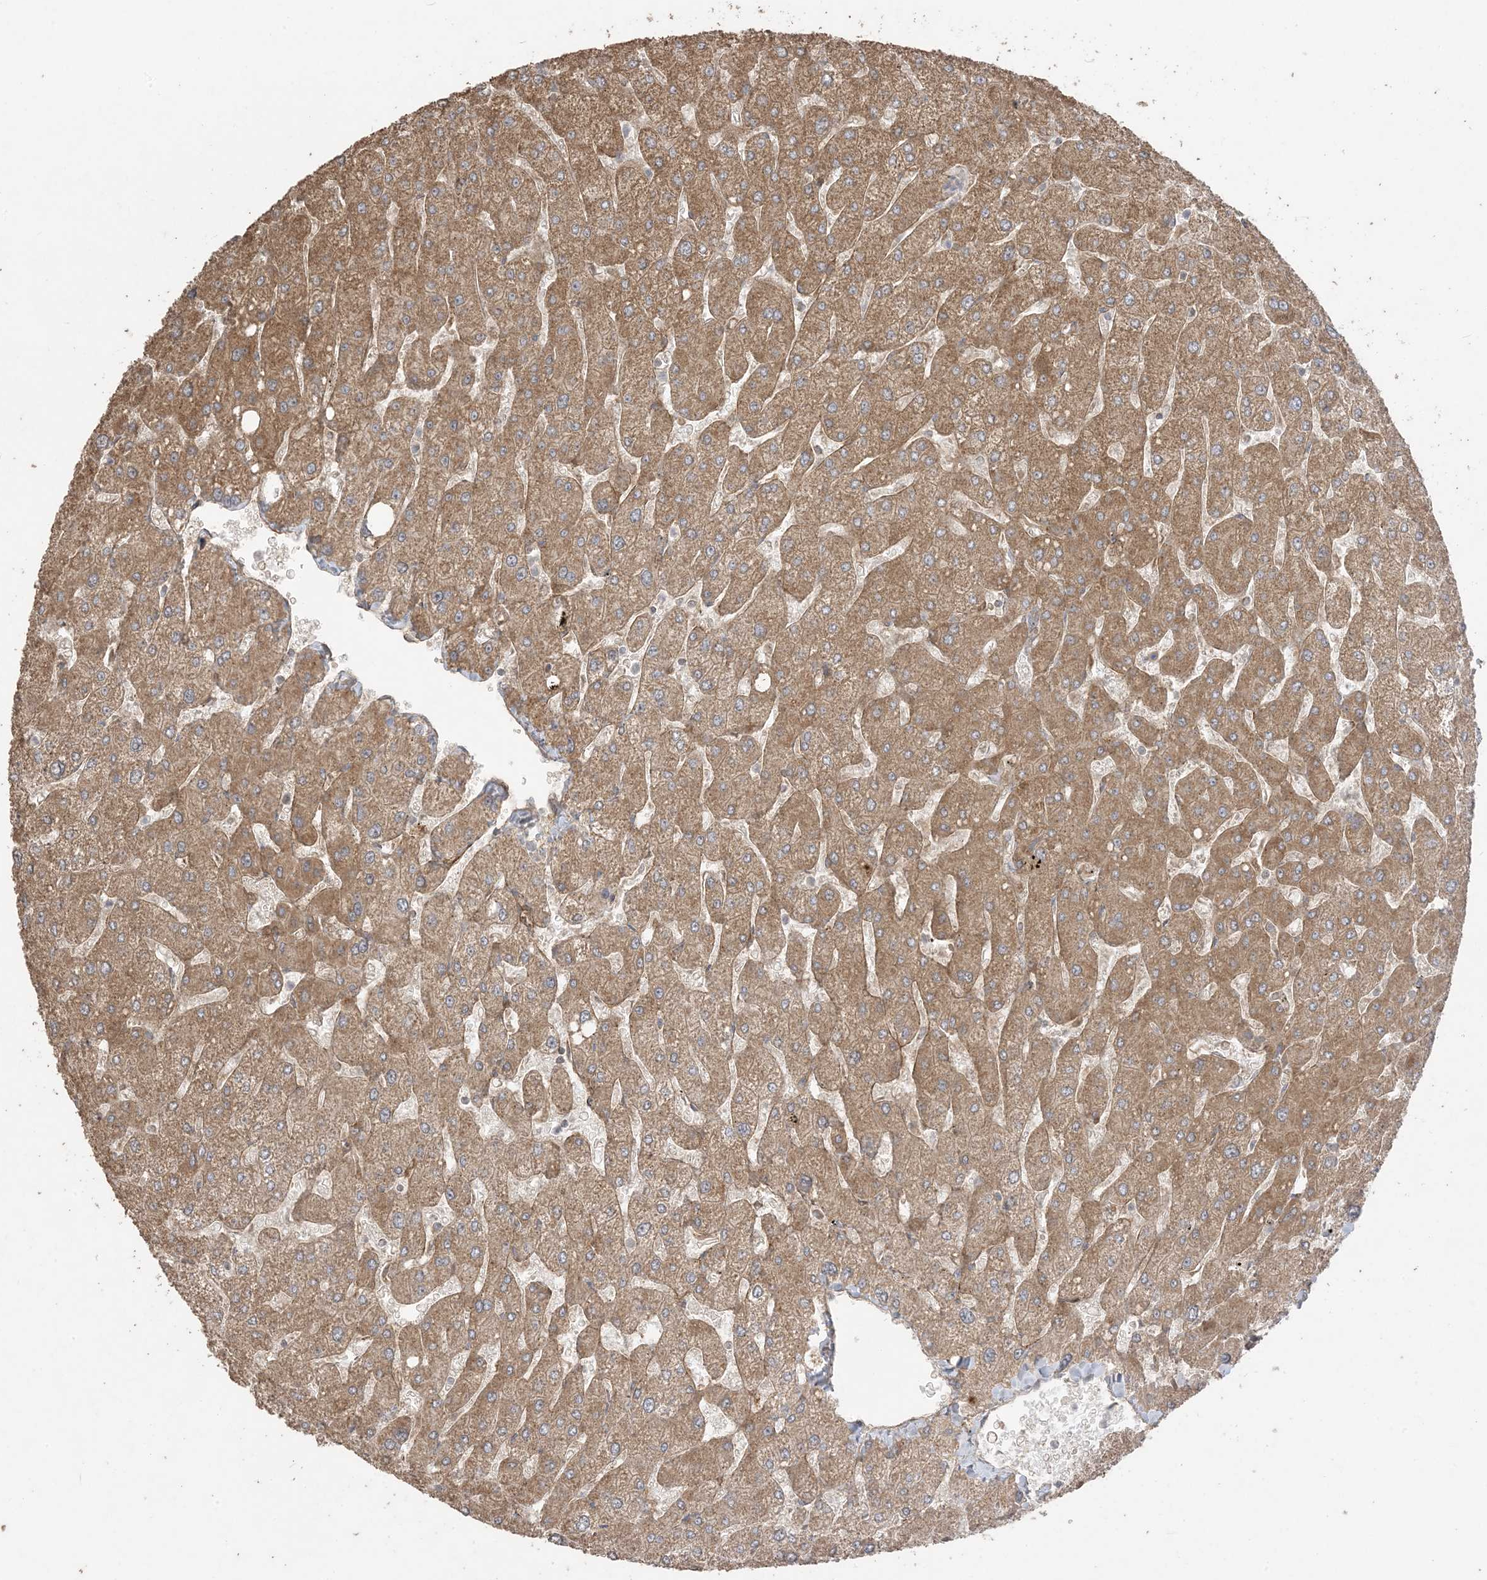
{"staining": {"intensity": "moderate", "quantity": ">75%", "location": "cytoplasmic/membranous"}, "tissue": "liver", "cell_type": "Cholangiocytes", "image_type": "normal", "snomed": [{"axis": "morphology", "description": "Normal tissue, NOS"}, {"axis": "topography", "description": "Liver"}], "caption": "Immunohistochemistry photomicrograph of unremarkable liver: liver stained using immunohistochemistry (IHC) reveals medium levels of moderate protein expression localized specifically in the cytoplasmic/membranous of cholangiocytes, appearing as a cytoplasmic/membranous brown color.", "gene": "SIRT3", "patient": {"sex": "male", "age": 55}}